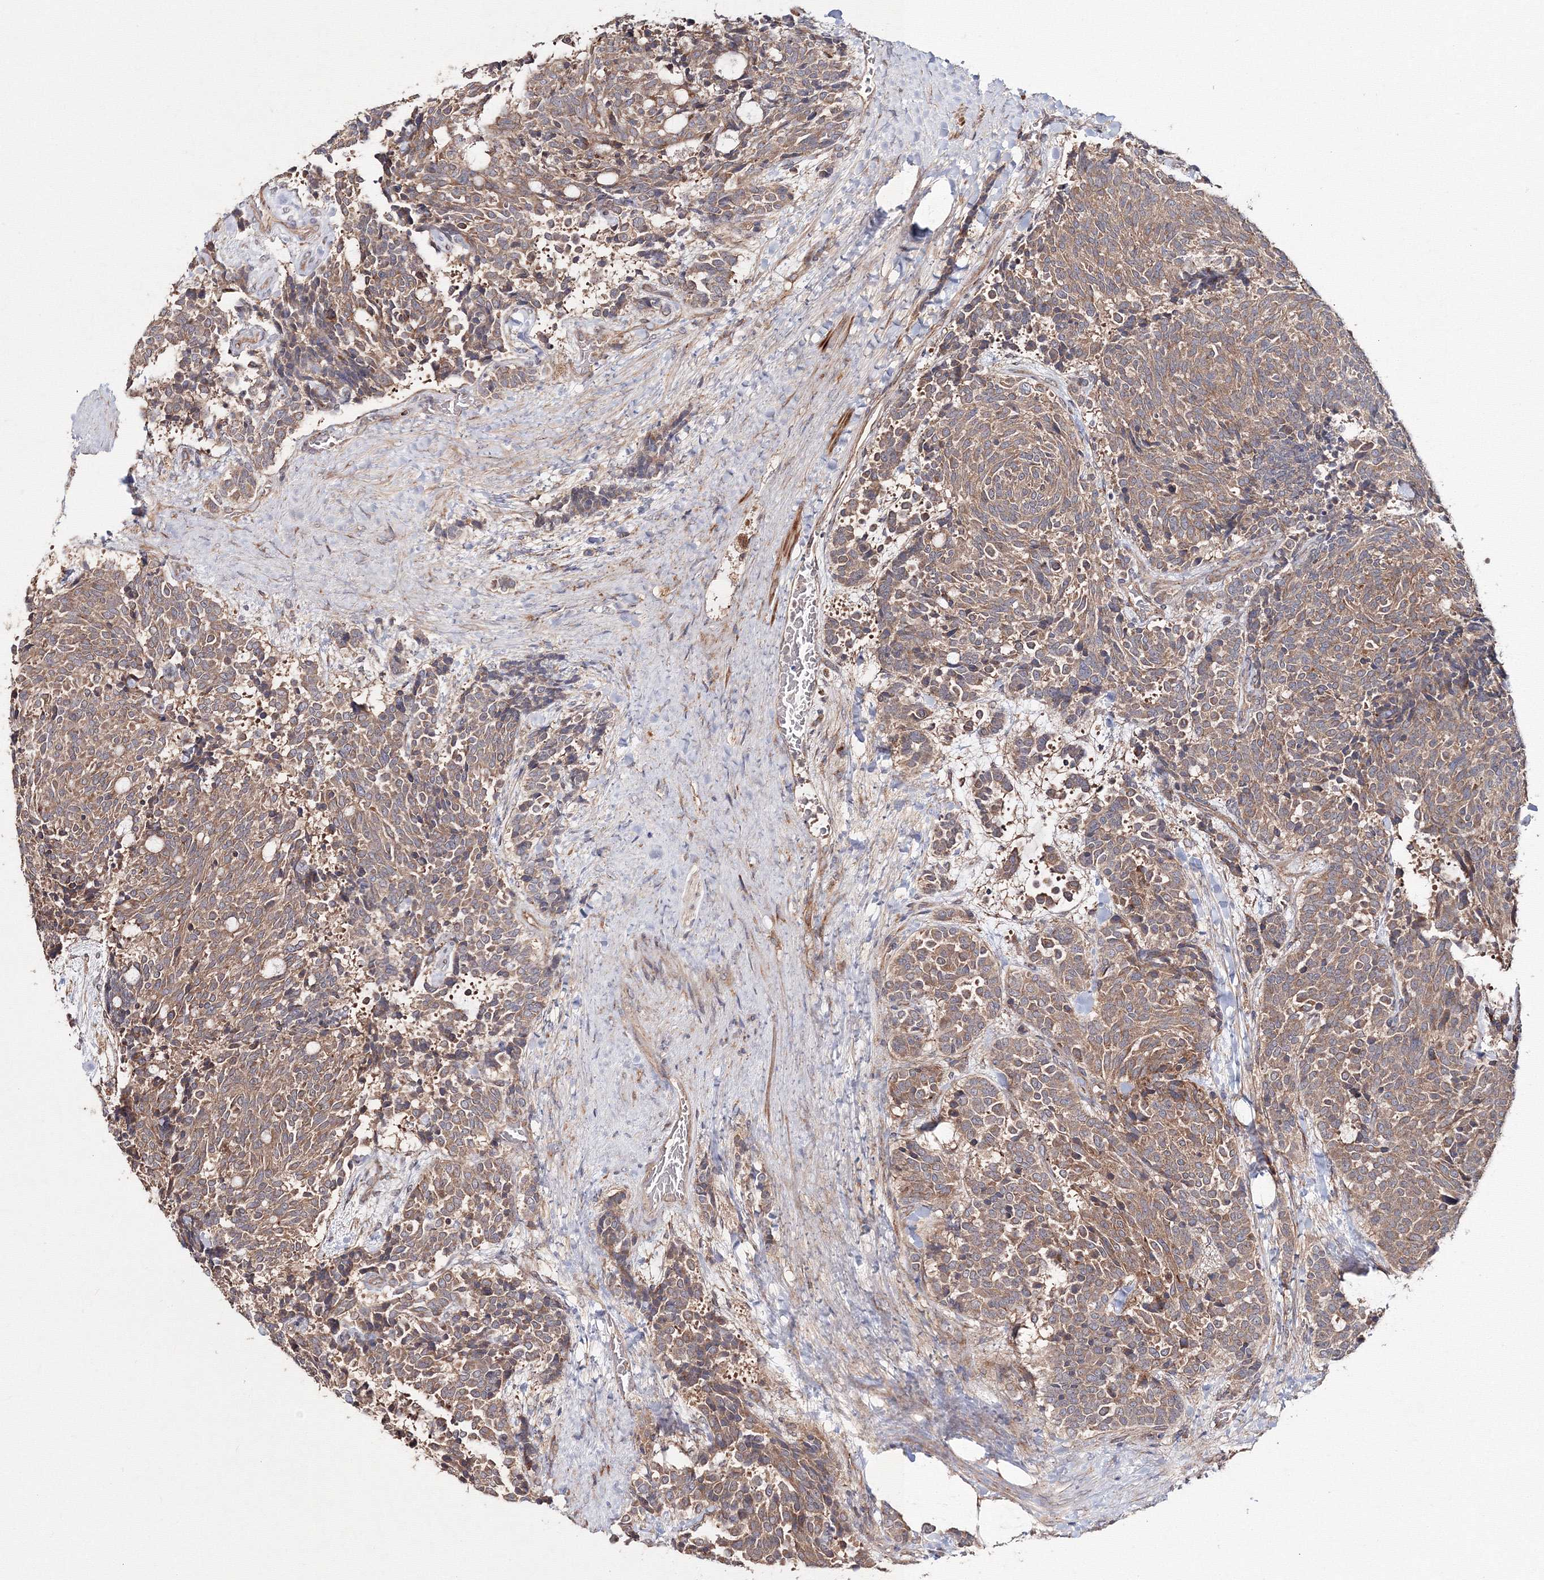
{"staining": {"intensity": "moderate", "quantity": ">75%", "location": "cytoplasmic/membranous"}, "tissue": "carcinoid", "cell_type": "Tumor cells", "image_type": "cancer", "snomed": [{"axis": "morphology", "description": "Carcinoid, malignant, NOS"}, {"axis": "topography", "description": "Pancreas"}], "caption": "Immunohistochemistry histopathology image of neoplastic tissue: malignant carcinoid stained using immunohistochemistry shows medium levels of moderate protein expression localized specifically in the cytoplasmic/membranous of tumor cells, appearing as a cytoplasmic/membranous brown color.", "gene": "DDO", "patient": {"sex": "female", "age": 54}}